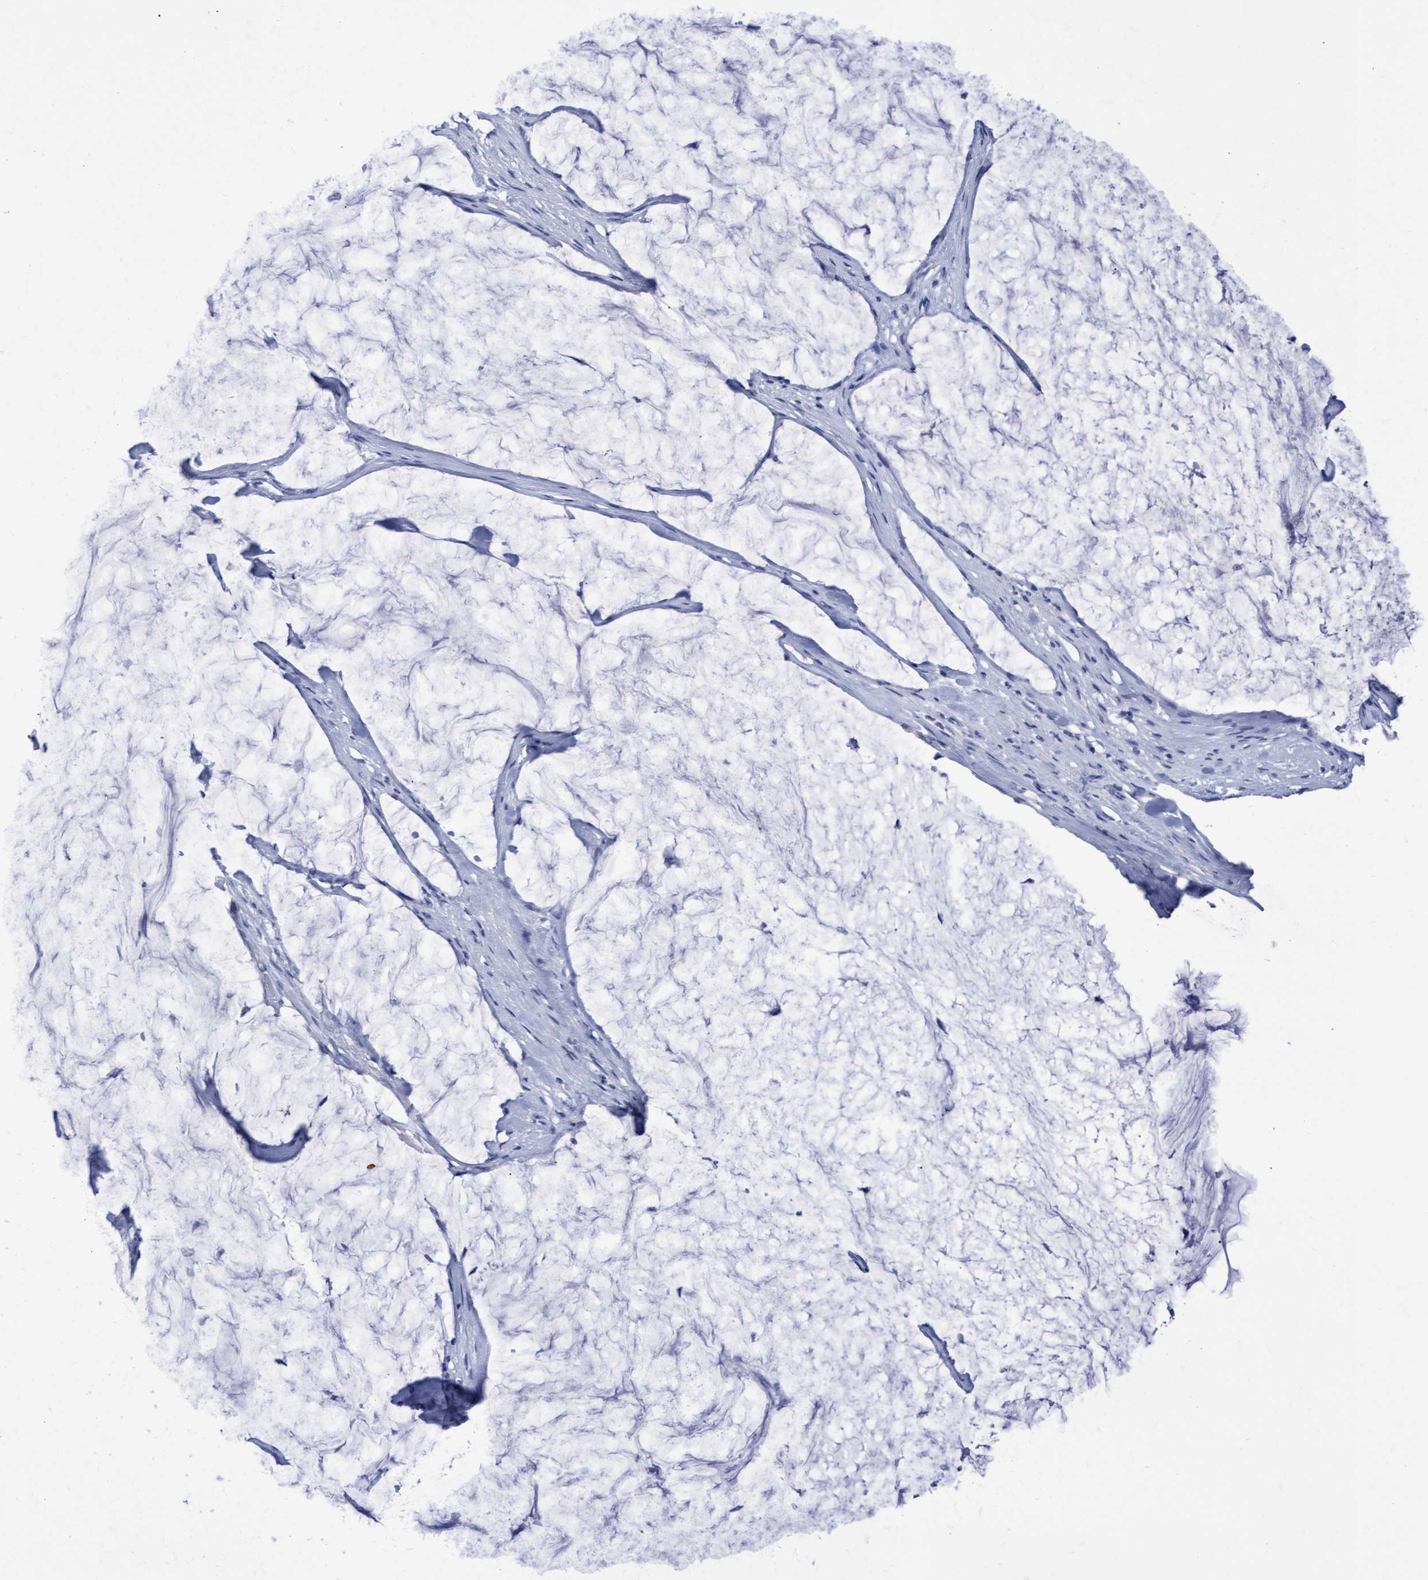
{"staining": {"intensity": "negative", "quantity": "none", "location": "none"}, "tissue": "pancreatic cancer", "cell_type": "Tumor cells", "image_type": "cancer", "snomed": [{"axis": "morphology", "description": "Adenocarcinoma, NOS"}, {"axis": "topography", "description": "Pancreas"}], "caption": "Tumor cells show no significant expression in pancreatic cancer.", "gene": "INSL6", "patient": {"sex": "male", "age": 41}}